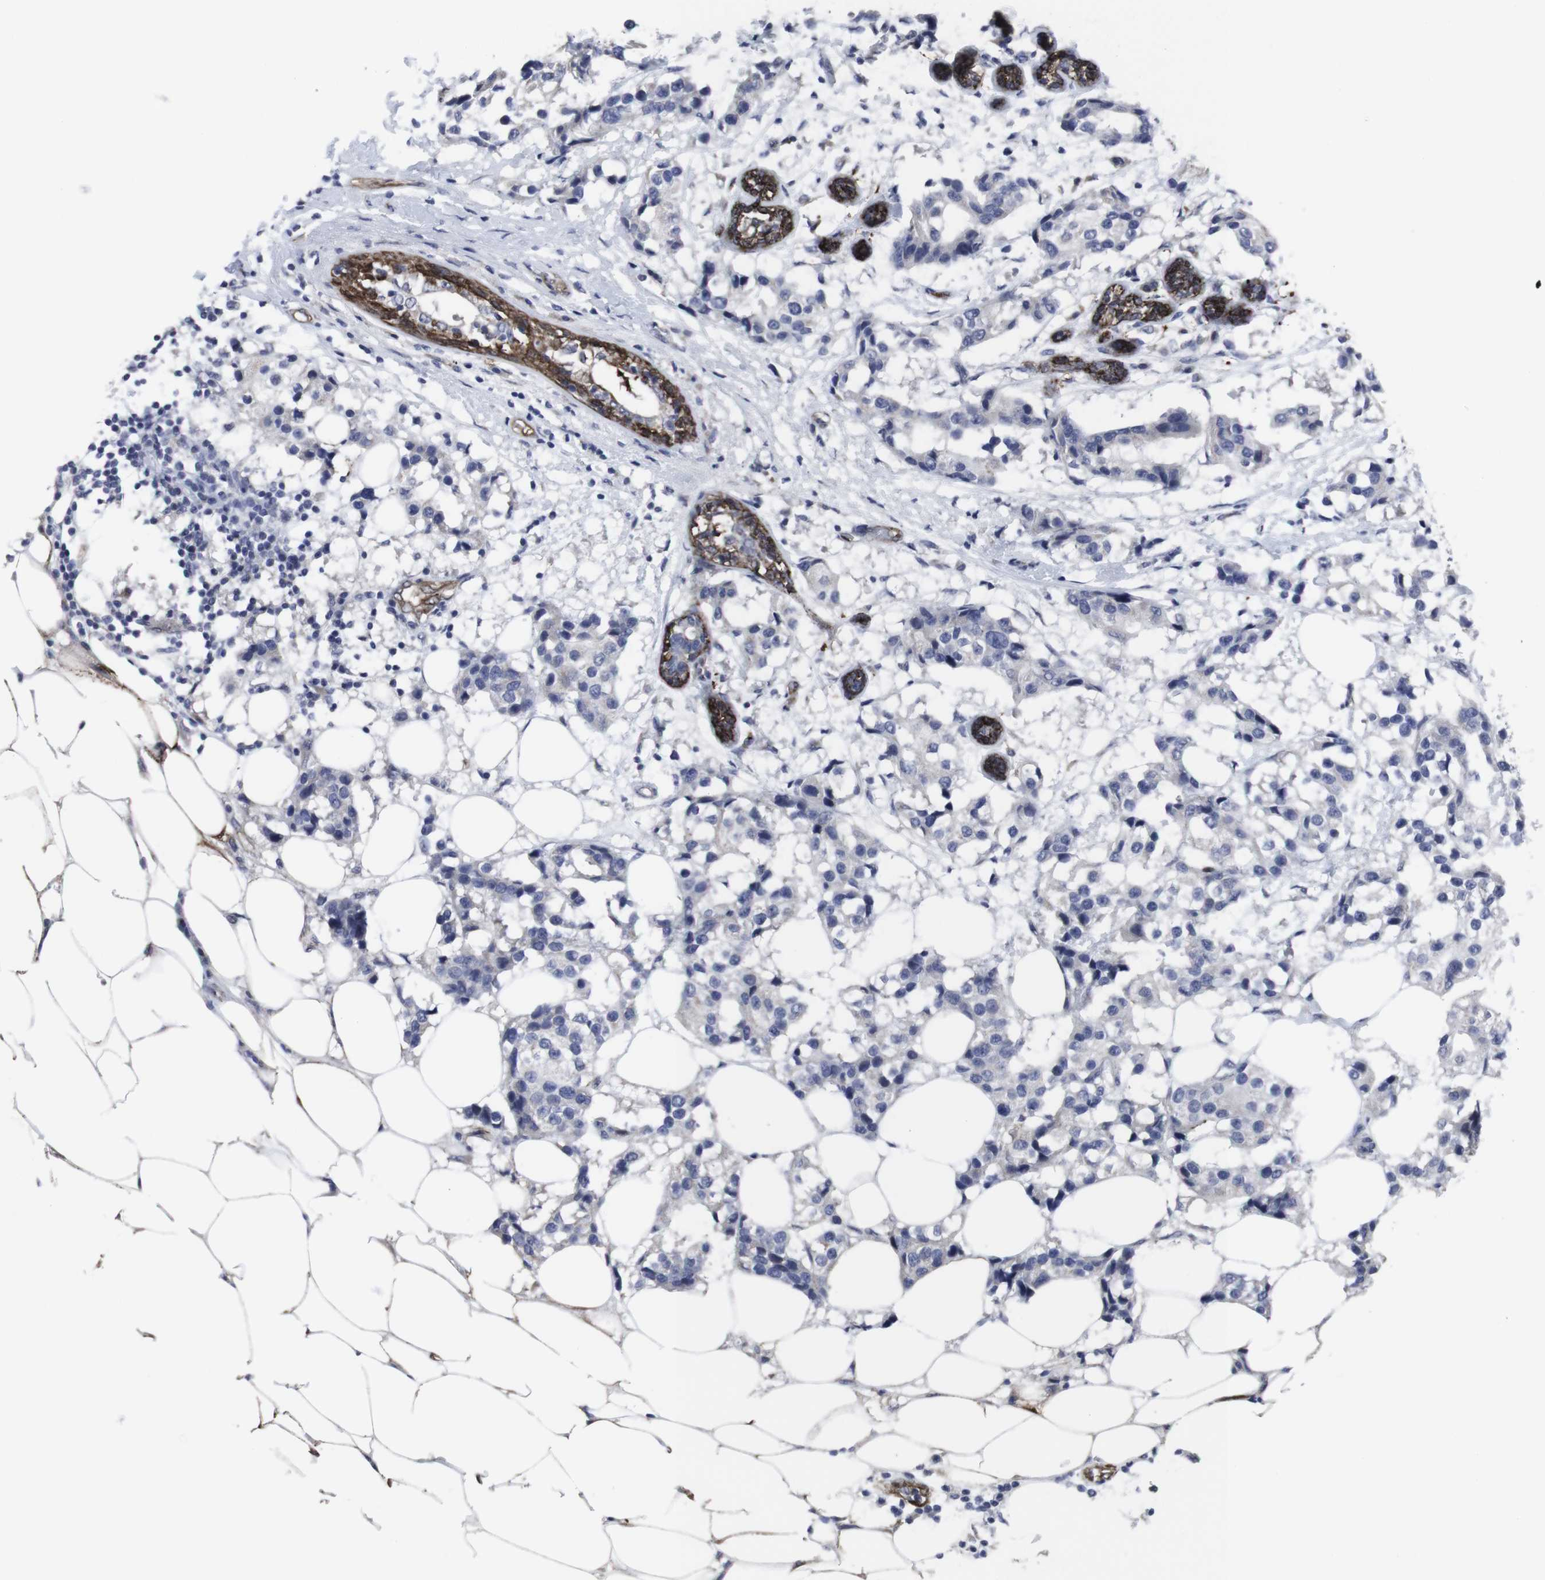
{"staining": {"intensity": "negative", "quantity": "none", "location": "none"}, "tissue": "breast cancer", "cell_type": "Tumor cells", "image_type": "cancer", "snomed": [{"axis": "morphology", "description": "Normal tissue, NOS"}, {"axis": "morphology", "description": "Duct carcinoma"}, {"axis": "topography", "description": "Breast"}], "caption": "This is an immunohistochemistry (IHC) image of breast cancer. There is no staining in tumor cells.", "gene": "SNCG", "patient": {"sex": "female", "age": 39}}